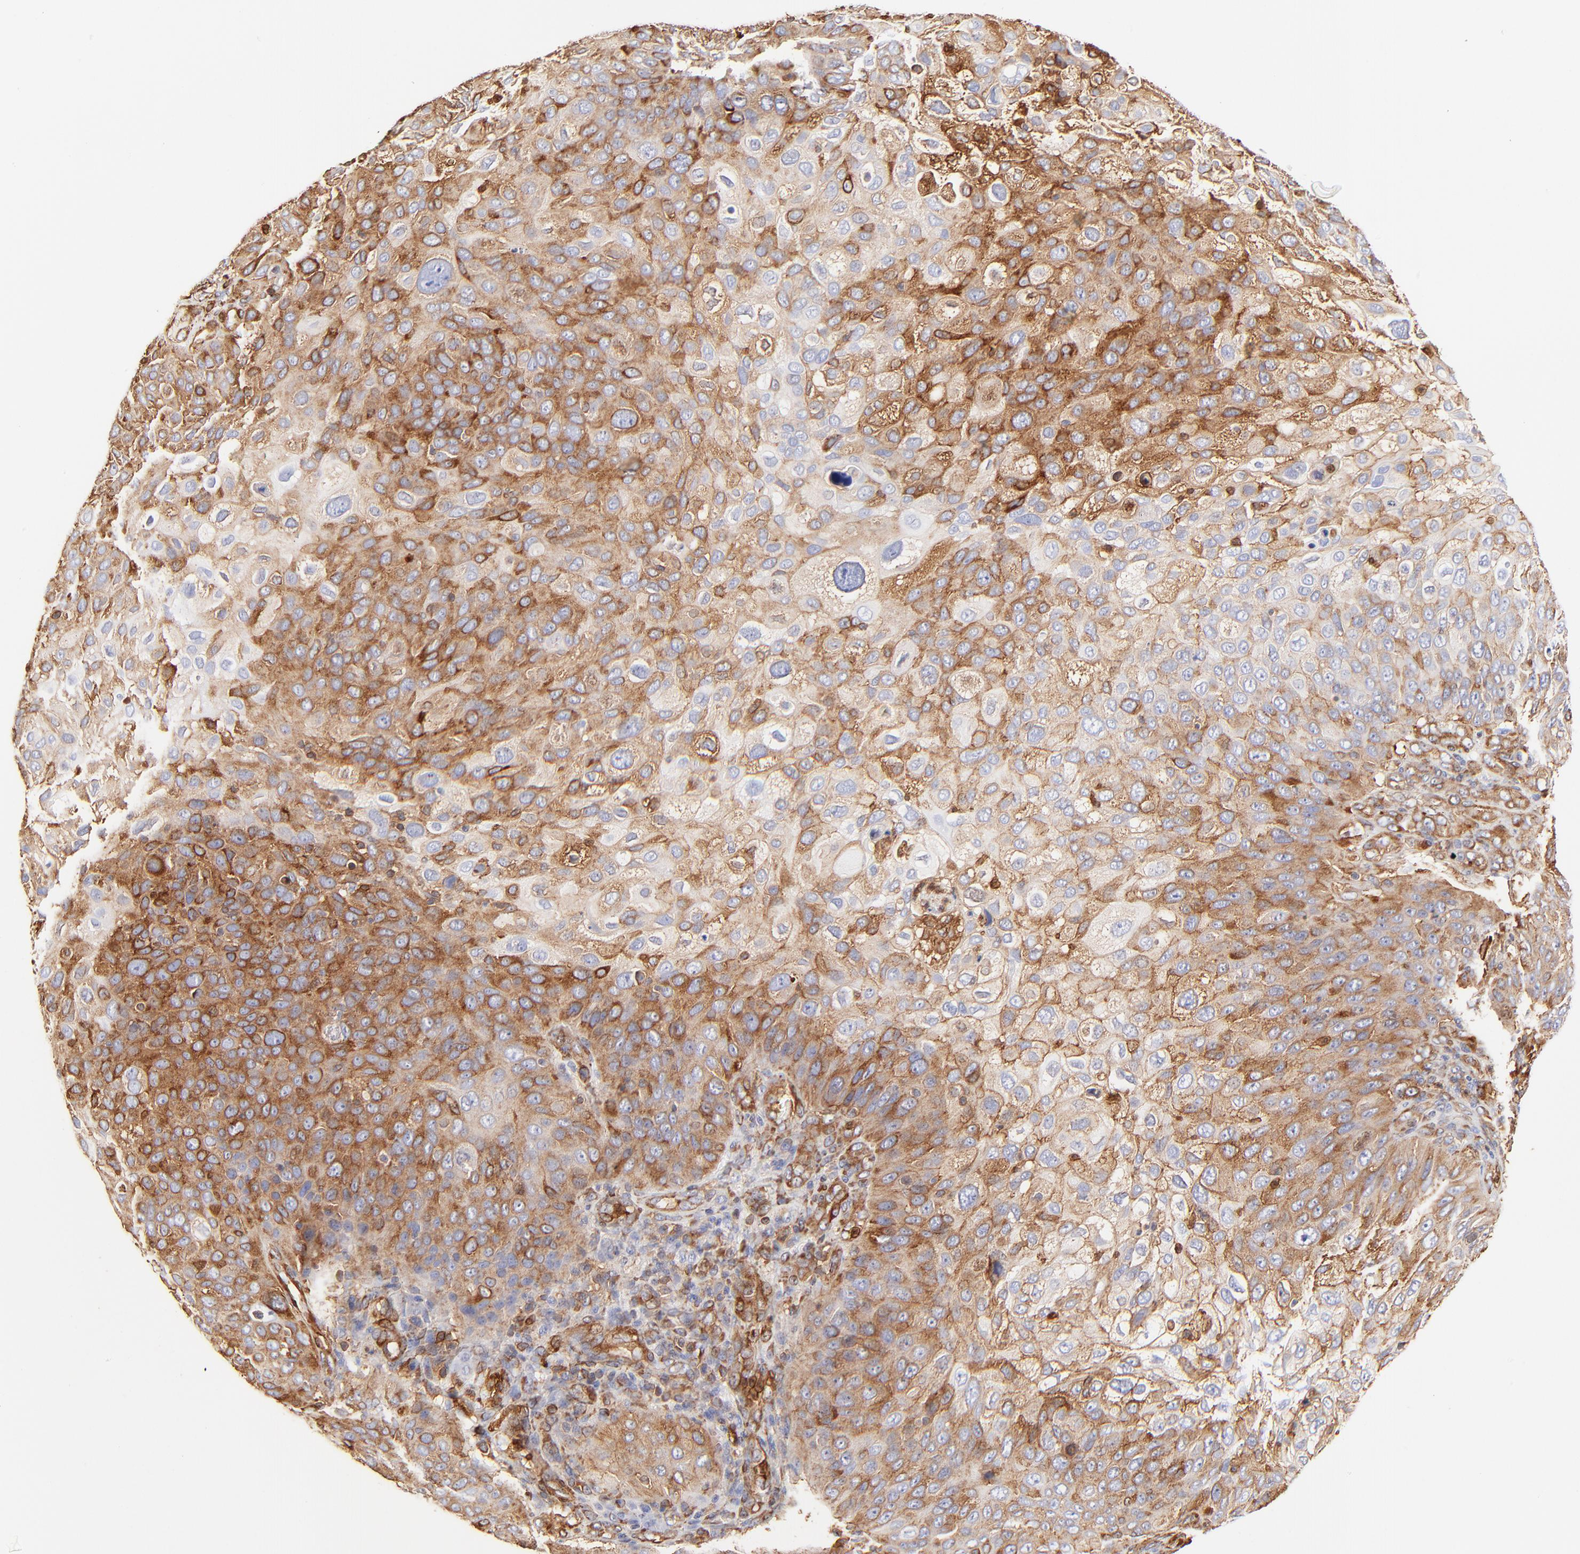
{"staining": {"intensity": "strong", "quantity": ">75%", "location": "cytoplasmic/membranous"}, "tissue": "skin cancer", "cell_type": "Tumor cells", "image_type": "cancer", "snomed": [{"axis": "morphology", "description": "Squamous cell carcinoma, NOS"}, {"axis": "topography", "description": "Skin"}], "caption": "Tumor cells exhibit high levels of strong cytoplasmic/membranous staining in about >75% of cells in human squamous cell carcinoma (skin).", "gene": "FLNA", "patient": {"sex": "male", "age": 87}}